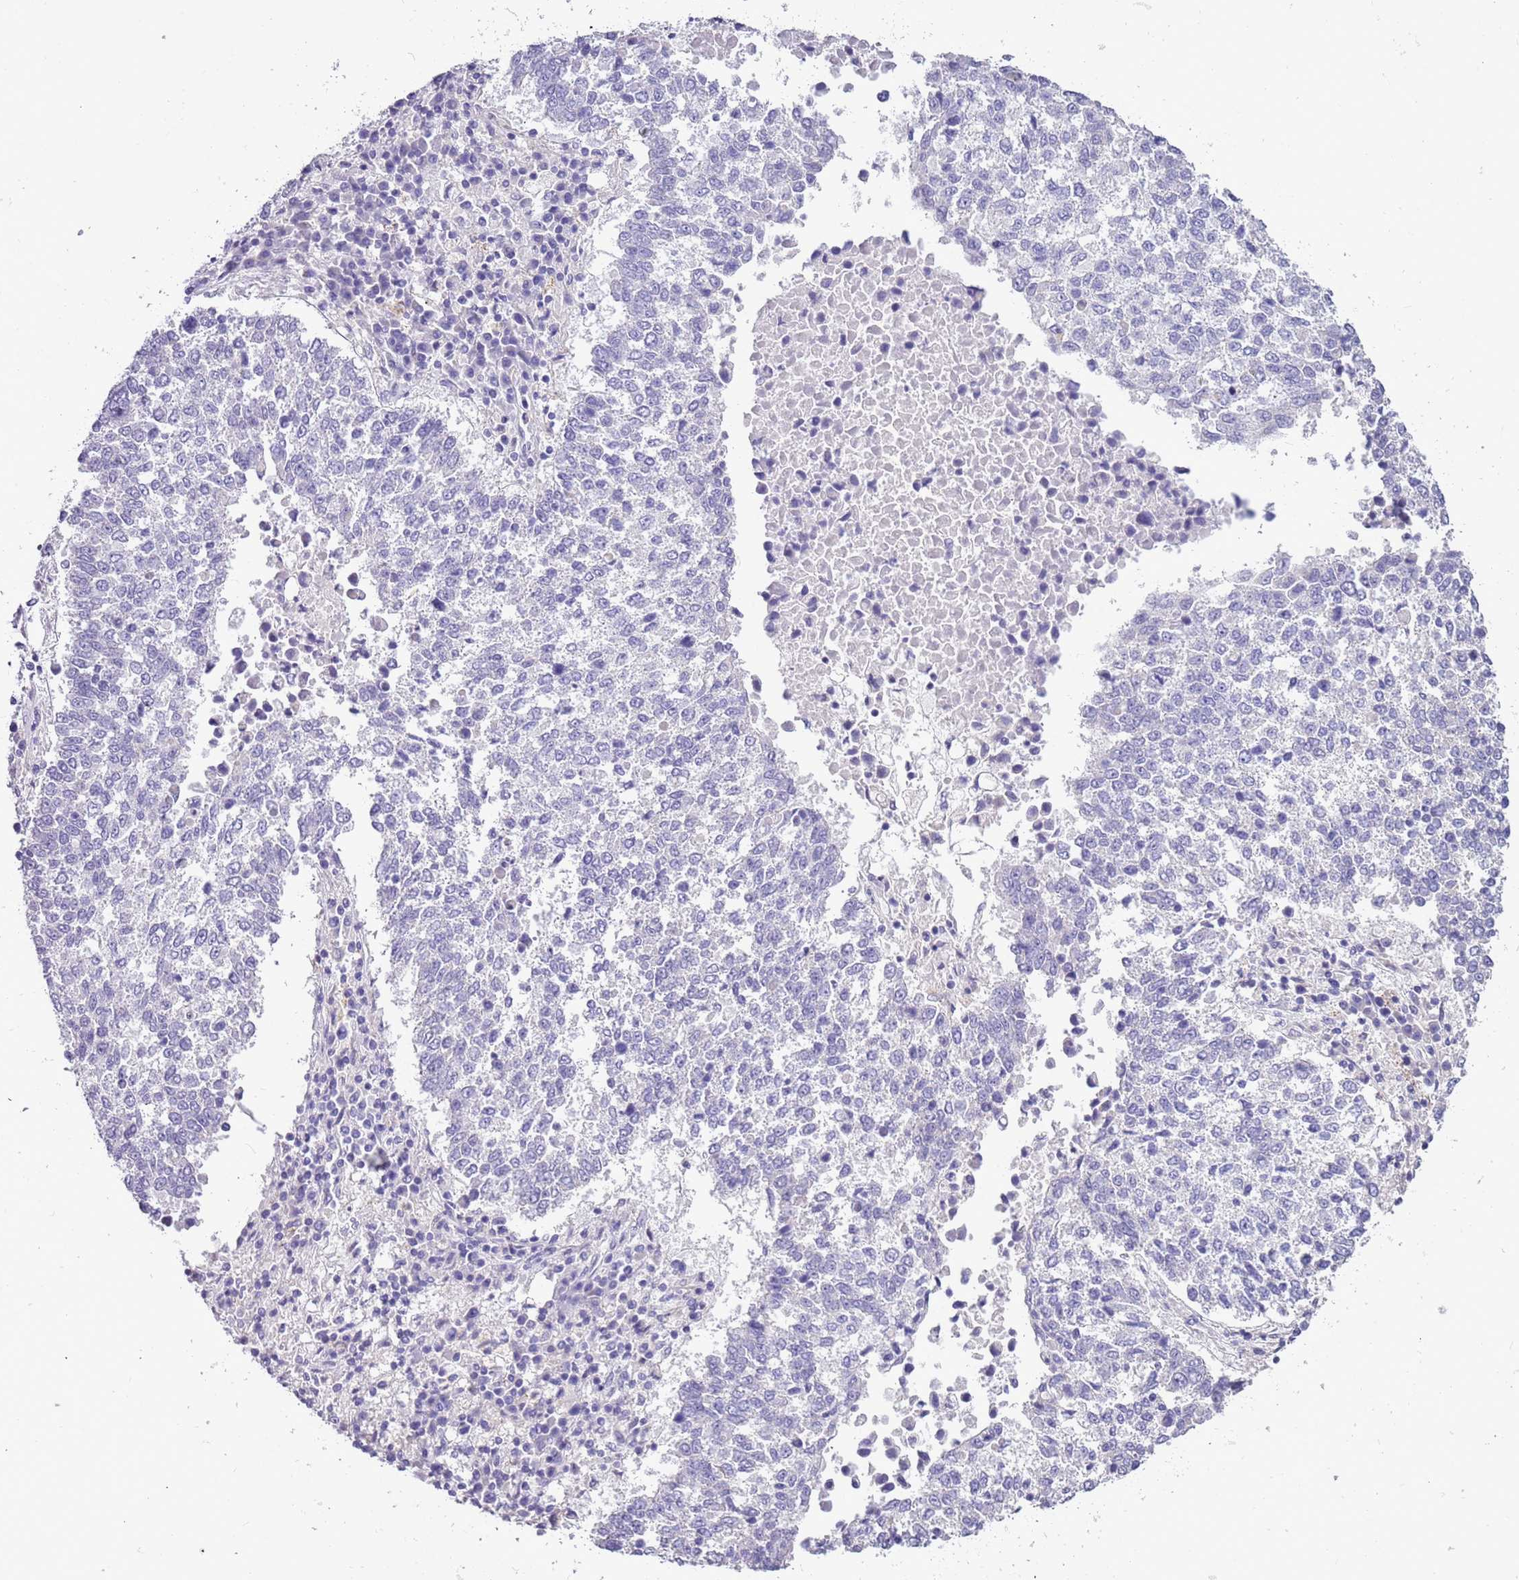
{"staining": {"intensity": "negative", "quantity": "none", "location": "none"}, "tissue": "lung cancer", "cell_type": "Tumor cells", "image_type": "cancer", "snomed": [{"axis": "morphology", "description": "Squamous cell carcinoma, NOS"}, {"axis": "topography", "description": "Lung"}], "caption": "This is an immunohistochemistry (IHC) image of human squamous cell carcinoma (lung). There is no staining in tumor cells.", "gene": "PCGF2", "patient": {"sex": "male", "age": 73}}